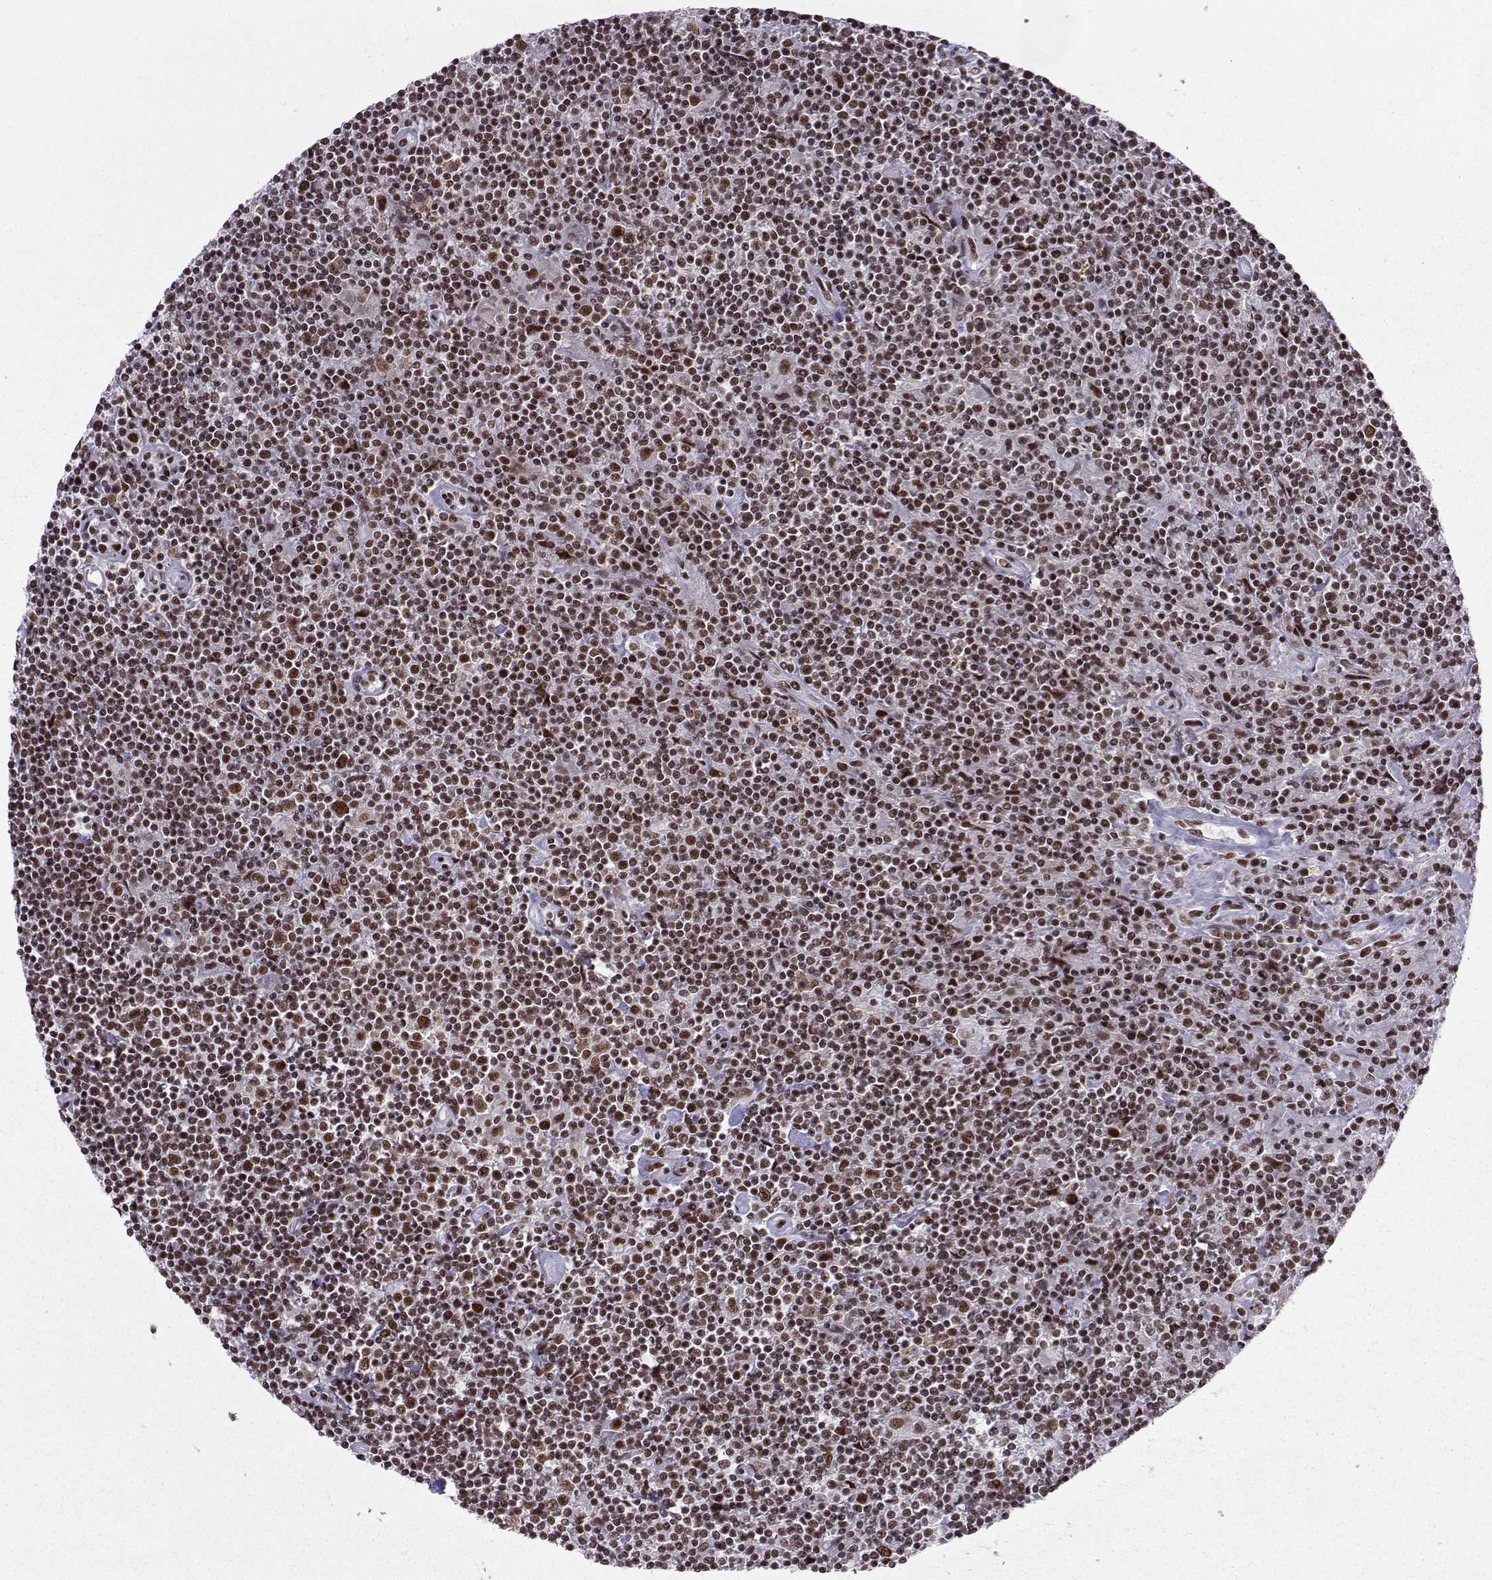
{"staining": {"intensity": "moderate", "quantity": ">75%", "location": "nuclear"}, "tissue": "lymphoma", "cell_type": "Tumor cells", "image_type": "cancer", "snomed": [{"axis": "morphology", "description": "Hodgkin's disease, NOS"}, {"axis": "topography", "description": "Lymph node"}], "caption": "Immunohistochemical staining of lymphoma exhibits moderate nuclear protein expression in about >75% of tumor cells. The staining is performed using DAB brown chromogen to label protein expression. The nuclei are counter-stained blue using hematoxylin.", "gene": "SNRPB2", "patient": {"sex": "male", "age": 40}}